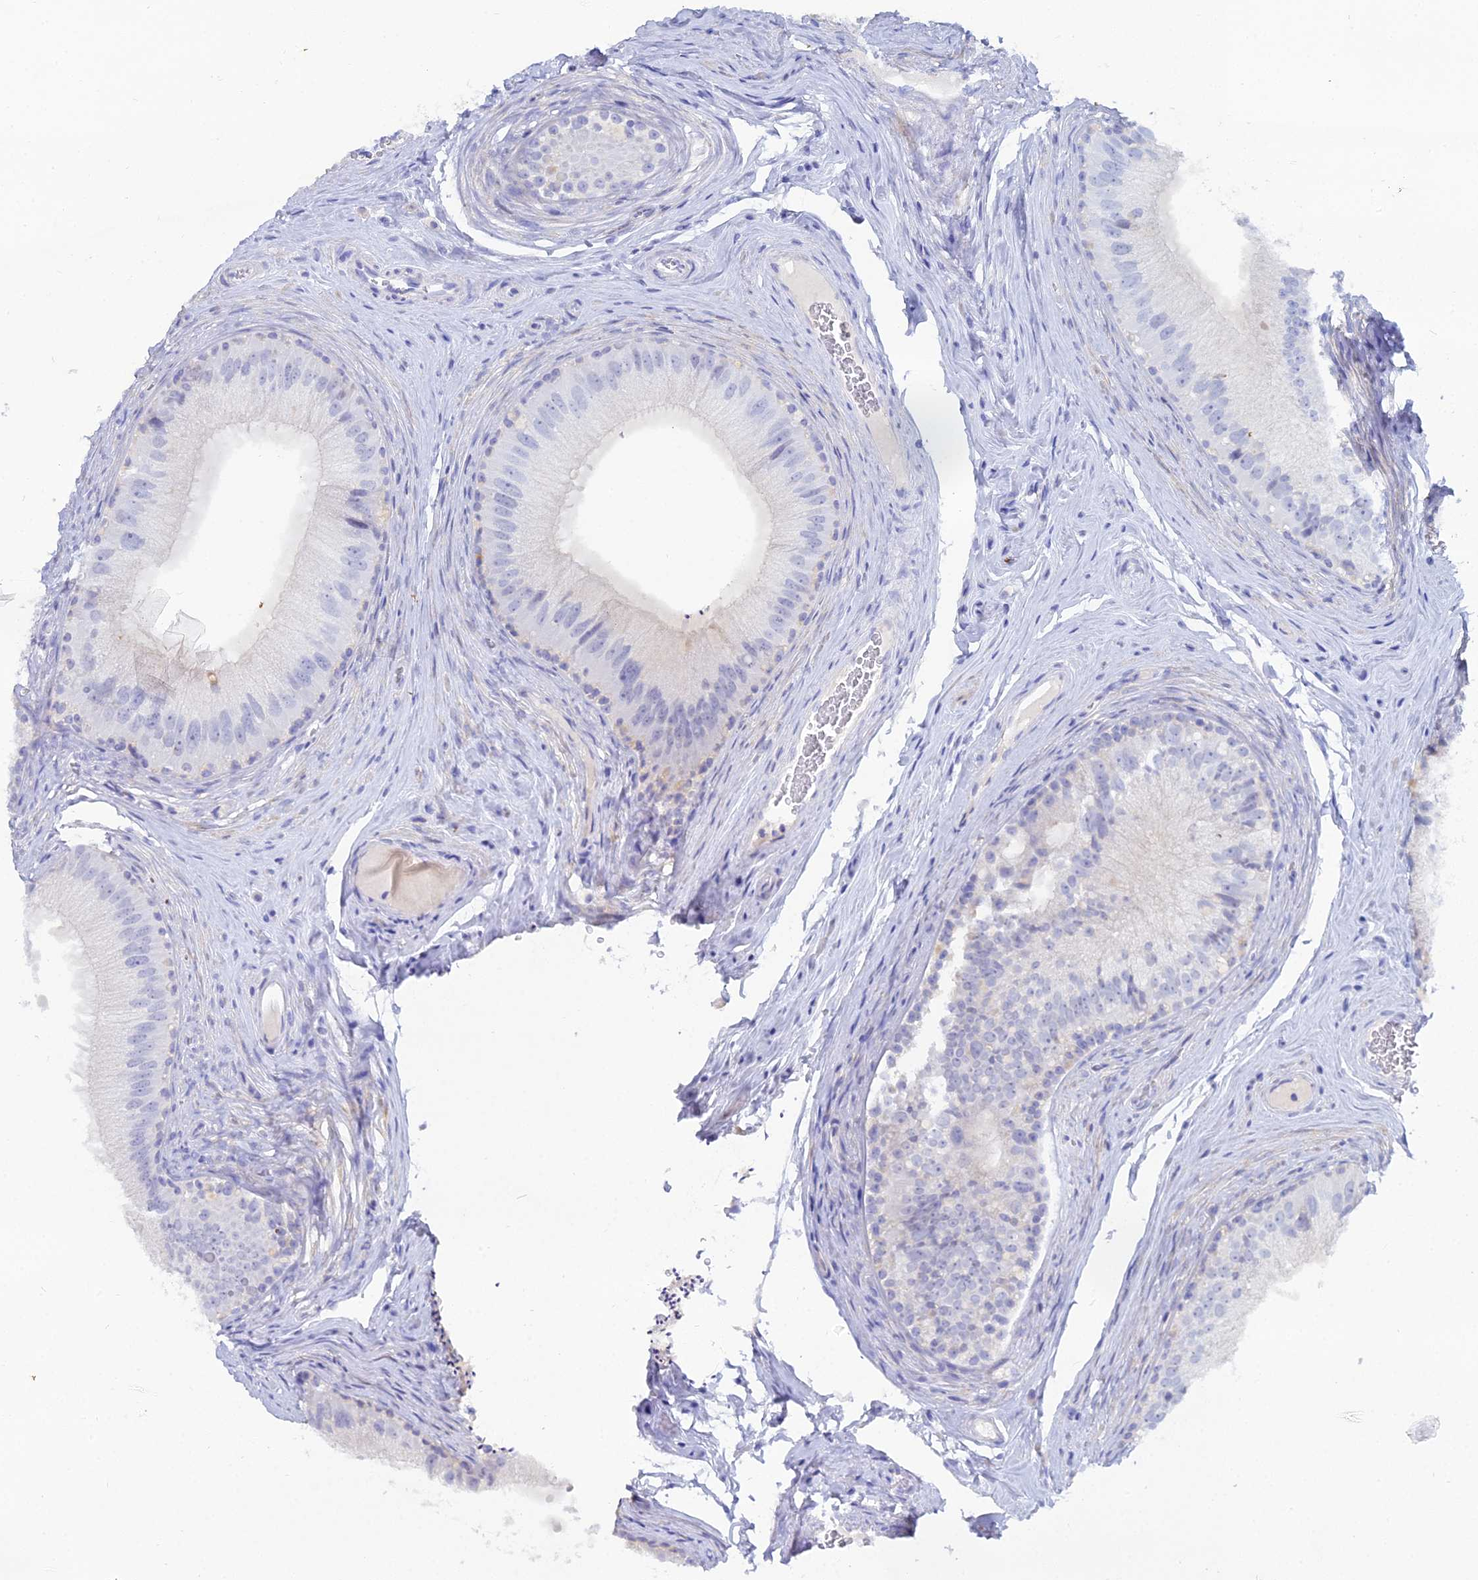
{"staining": {"intensity": "negative", "quantity": "none", "location": "none"}, "tissue": "epididymis", "cell_type": "Glandular cells", "image_type": "normal", "snomed": [{"axis": "morphology", "description": "Normal tissue, NOS"}, {"axis": "topography", "description": "Epididymis"}], "caption": "DAB immunohistochemical staining of normal human epididymis reveals no significant staining in glandular cells. (DAB immunohistochemistry, high magnification).", "gene": "DHX34", "patient": {"sex": "male", "age": 46}}